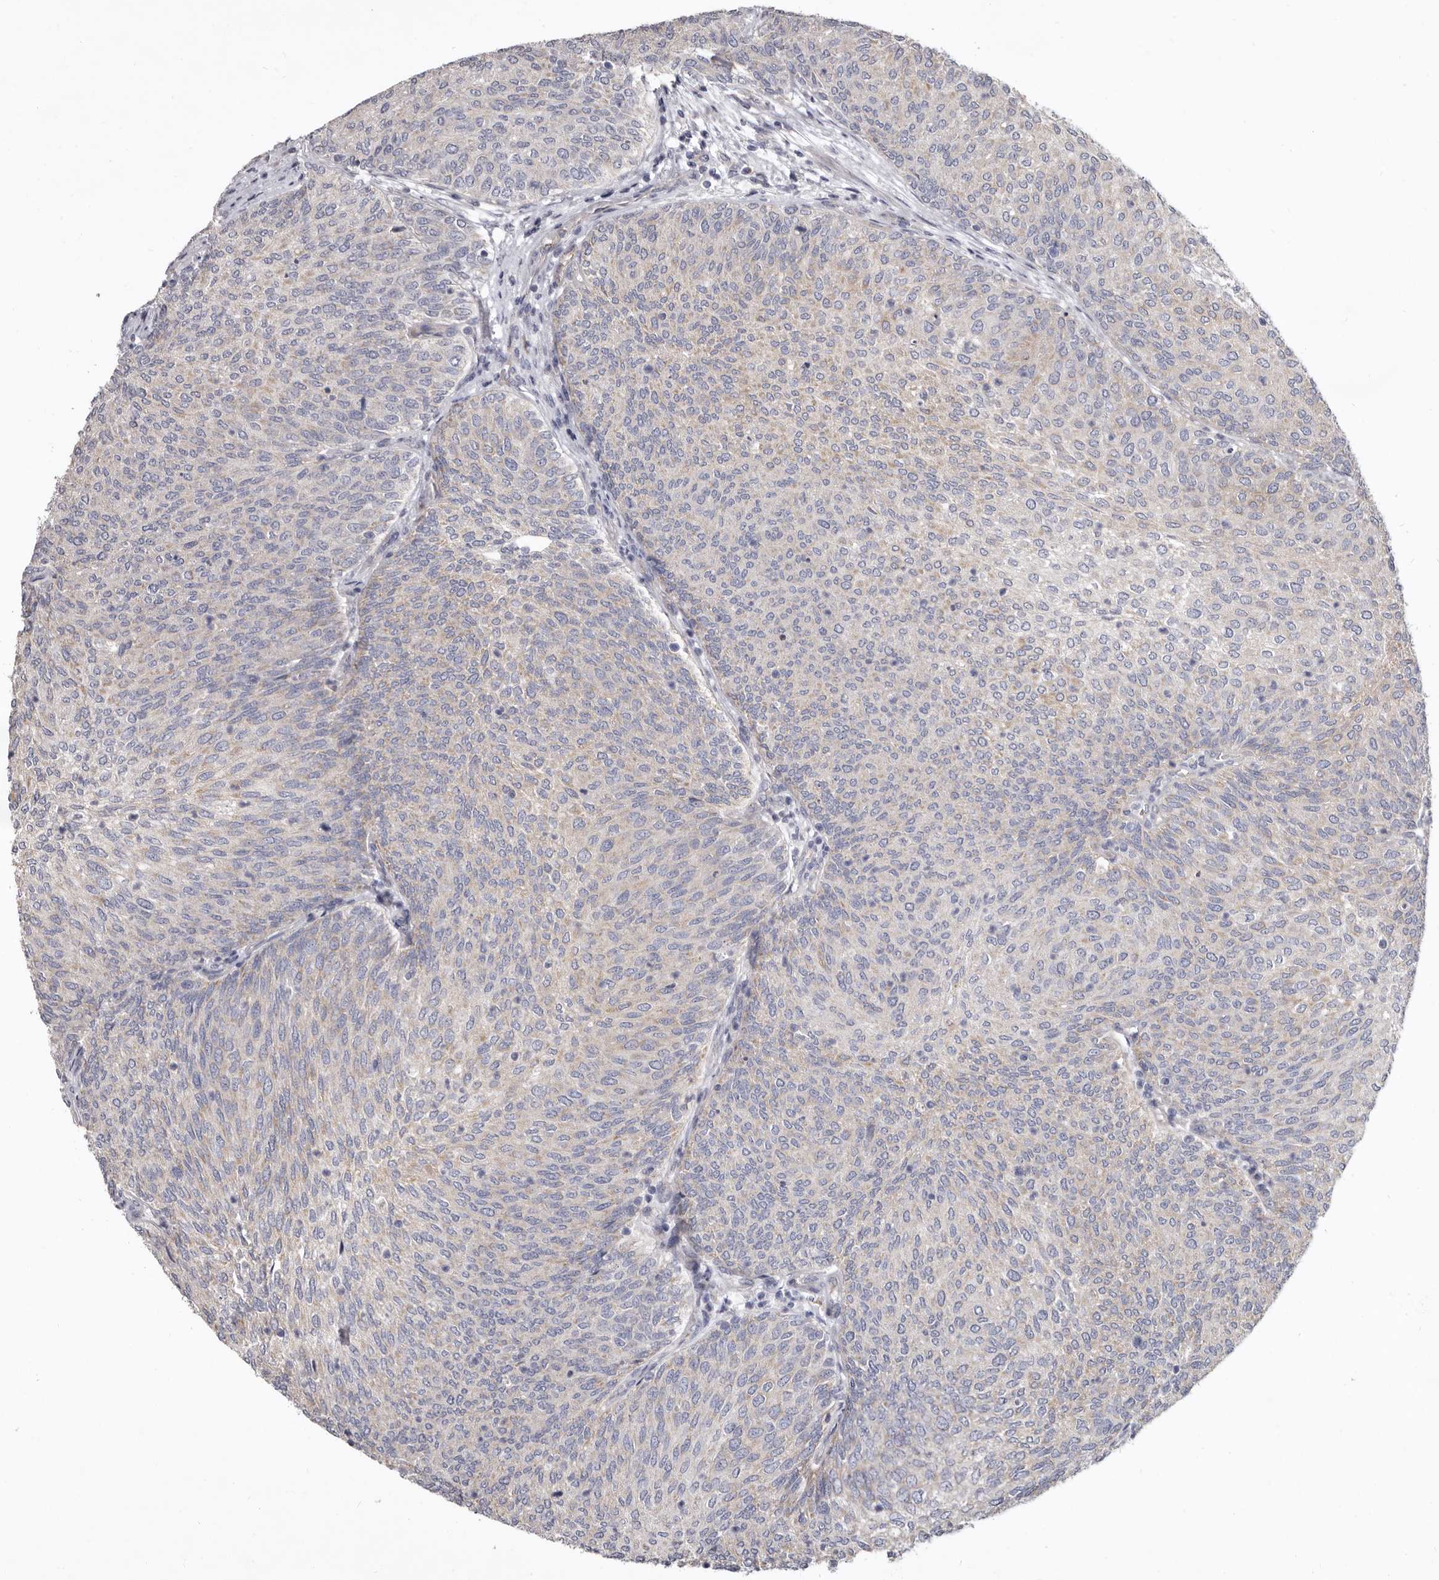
{"staining": {"intensity": "weak", "quantity": "25%-75%", "location": "cytoplasmic/membranous"}, "tissue": "urothelial cancer", "cell_type": "Tumor cells", "image_type": "cancer", "snomed": [{"axis": "morphology", "description": "Urothelial carcinoma, Low grade"}, {"axis": "topography", "description": "Urinary bladder"}], "caption": "Protein expression by immunohistochemistry (IHC) exhibits weak cytoplasmic/membranous expression in about 25%-75% of tumor cells in urothelial cancer.", "gene": "FMO2", "patient": {"sex": "female", "age": 79}}